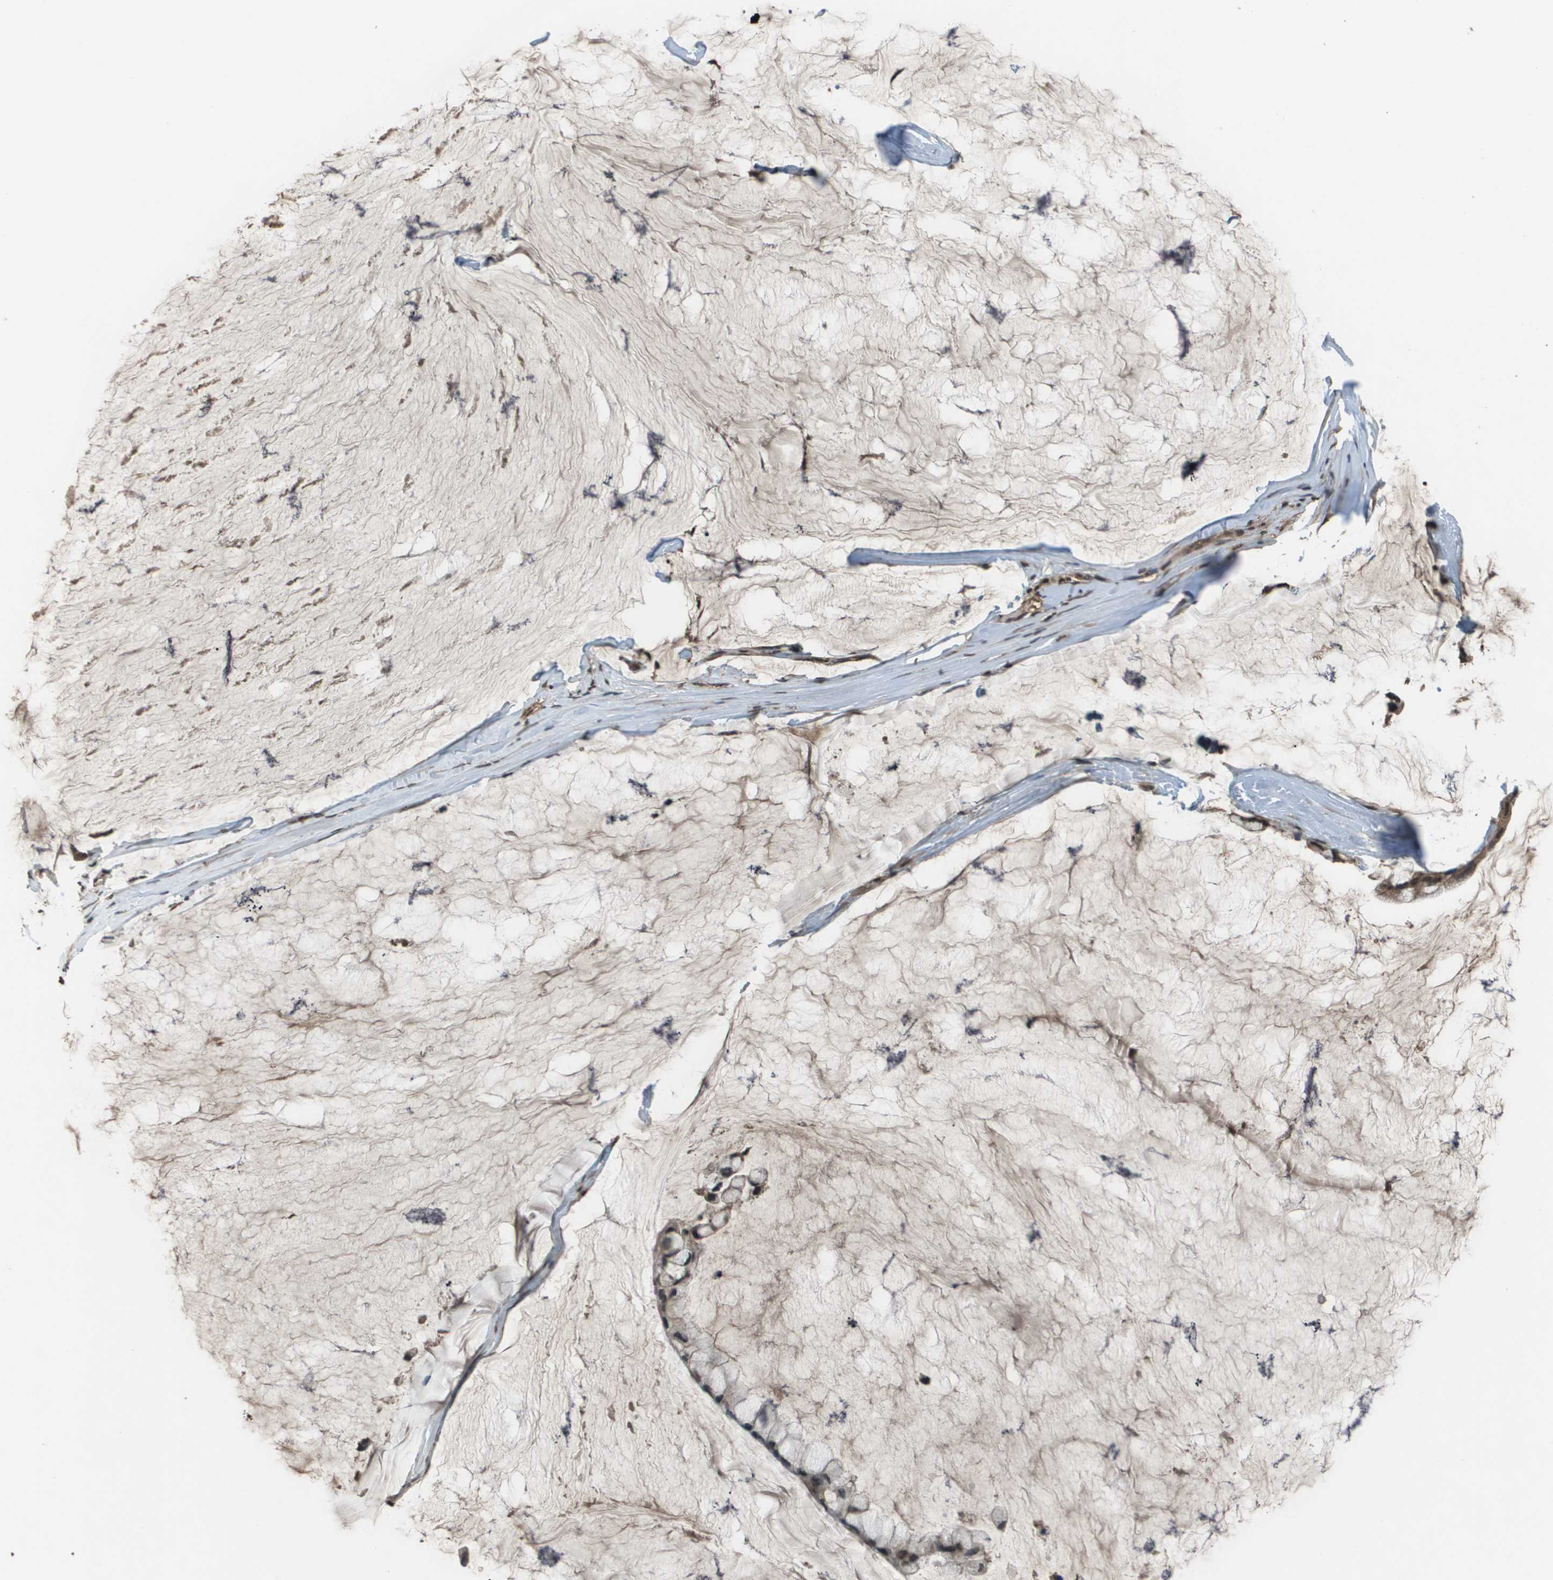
{"staining": {"intensity": "weak", "quantity": "<25%", "location": "cytoplasmic/membranous,nuclear"}, "tissue": "ovarian cancer", "cell_type": "Tumor cells", "image_type": "cancer", "snomed": [{"axis": "morphology", "description": "Cystadenocarcinoma, mucinous, NOS"}, {"axis": "topography", "description": "Ovary"}], "caption": "Tumor cells are negative for protein expression in human mucinous cystadenocarcinoma (ovarian).", "gene": "NDRG2", "patient": {"sex": "female", "age": 39}}